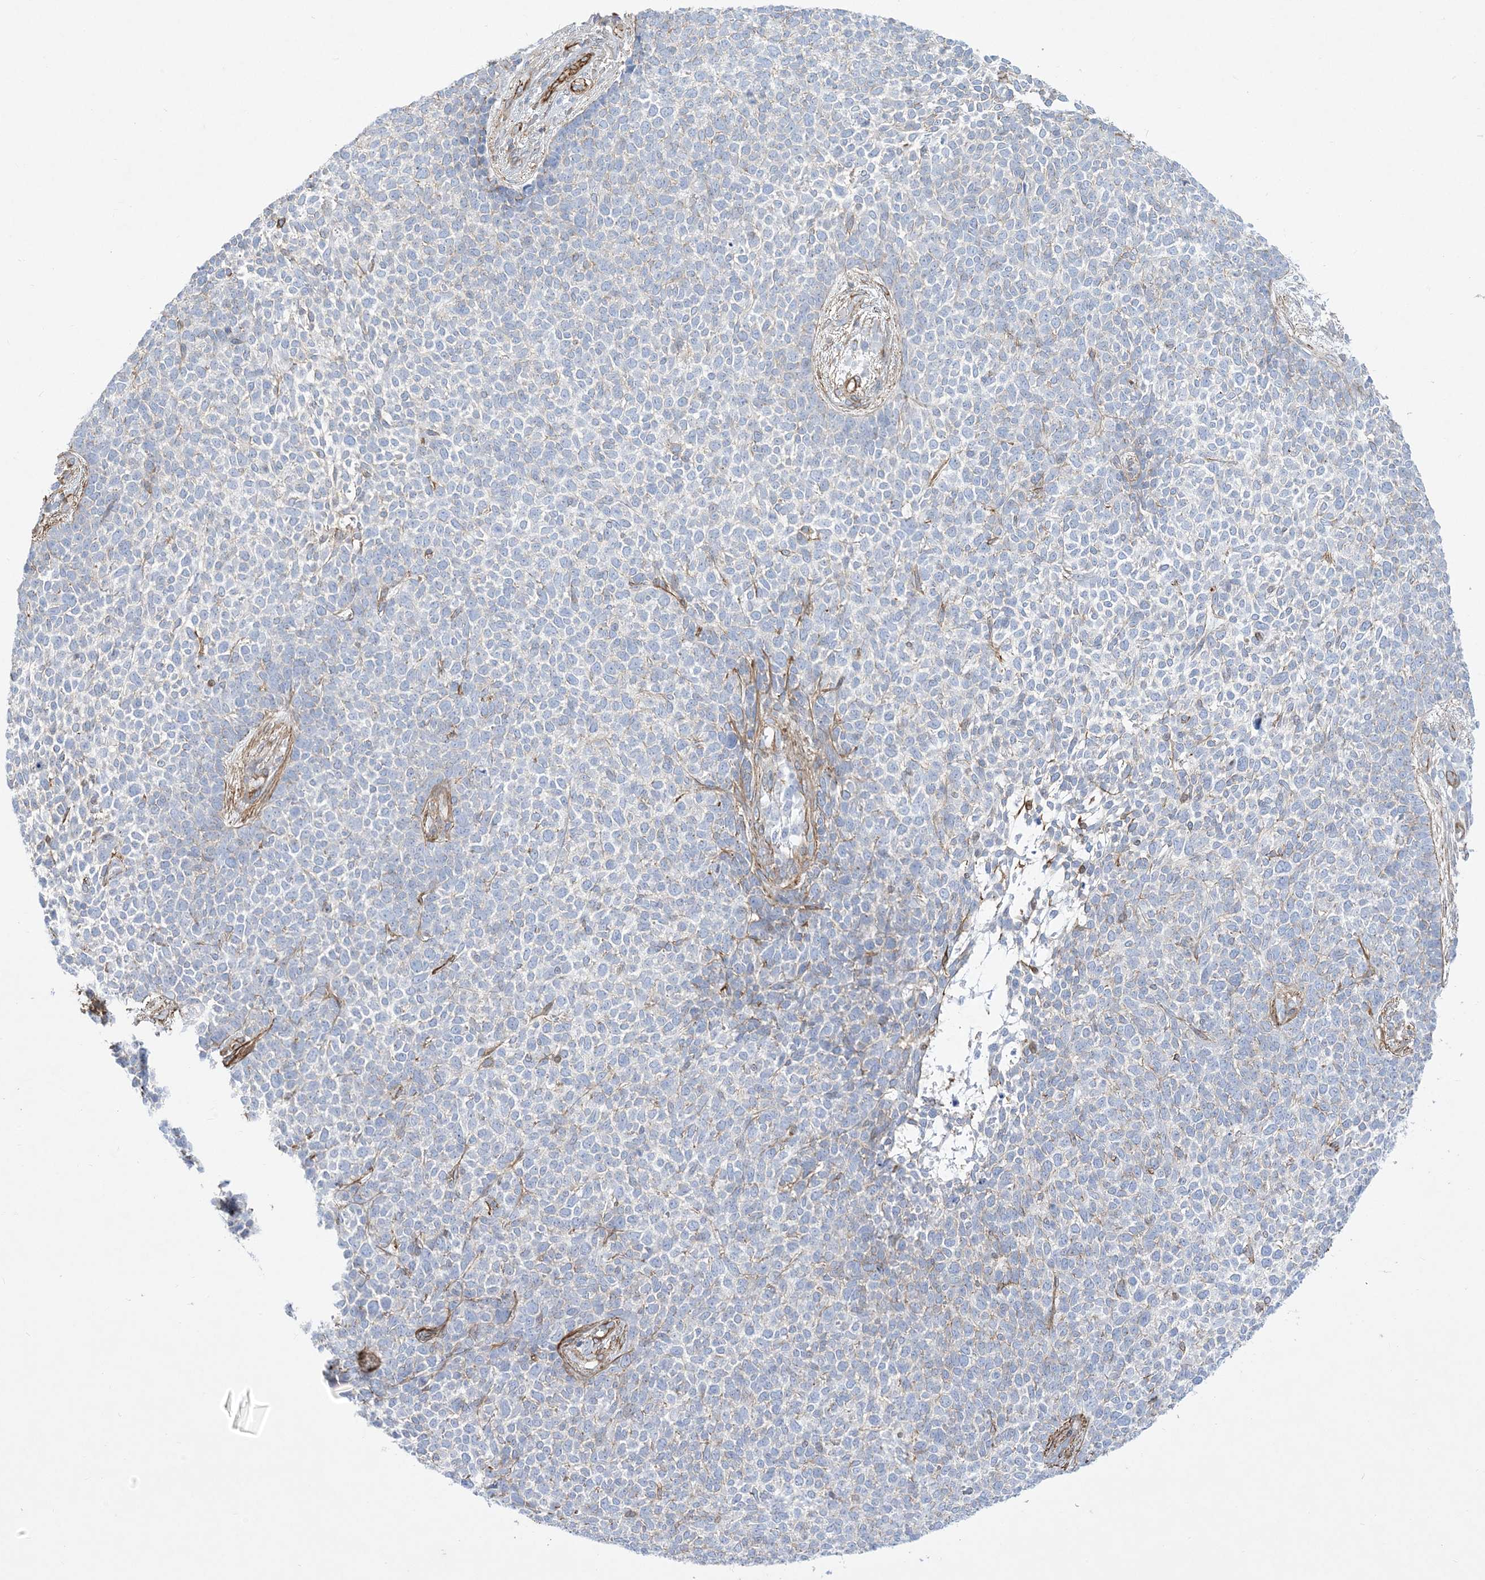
{"staining": {"intensity": "negative", "quantity": "none", "location": "none"}, "tissue": "skin cancer", "cell_type": "Tumor cells", "image_type": "cancer", "snomed": [{"axis": "morphology", "description": "Basal cell carcinoma"}, {"axis": "topography", "description": "Skin"}], "caption": "Human skin cancer (basal cell carcinoma) stained for a protein using immunohistochemistry (IHC) demonstrates no staining in tumor cells.", "gene": "B3GNT7", "patient": {"sex": "female", "age": 84}}